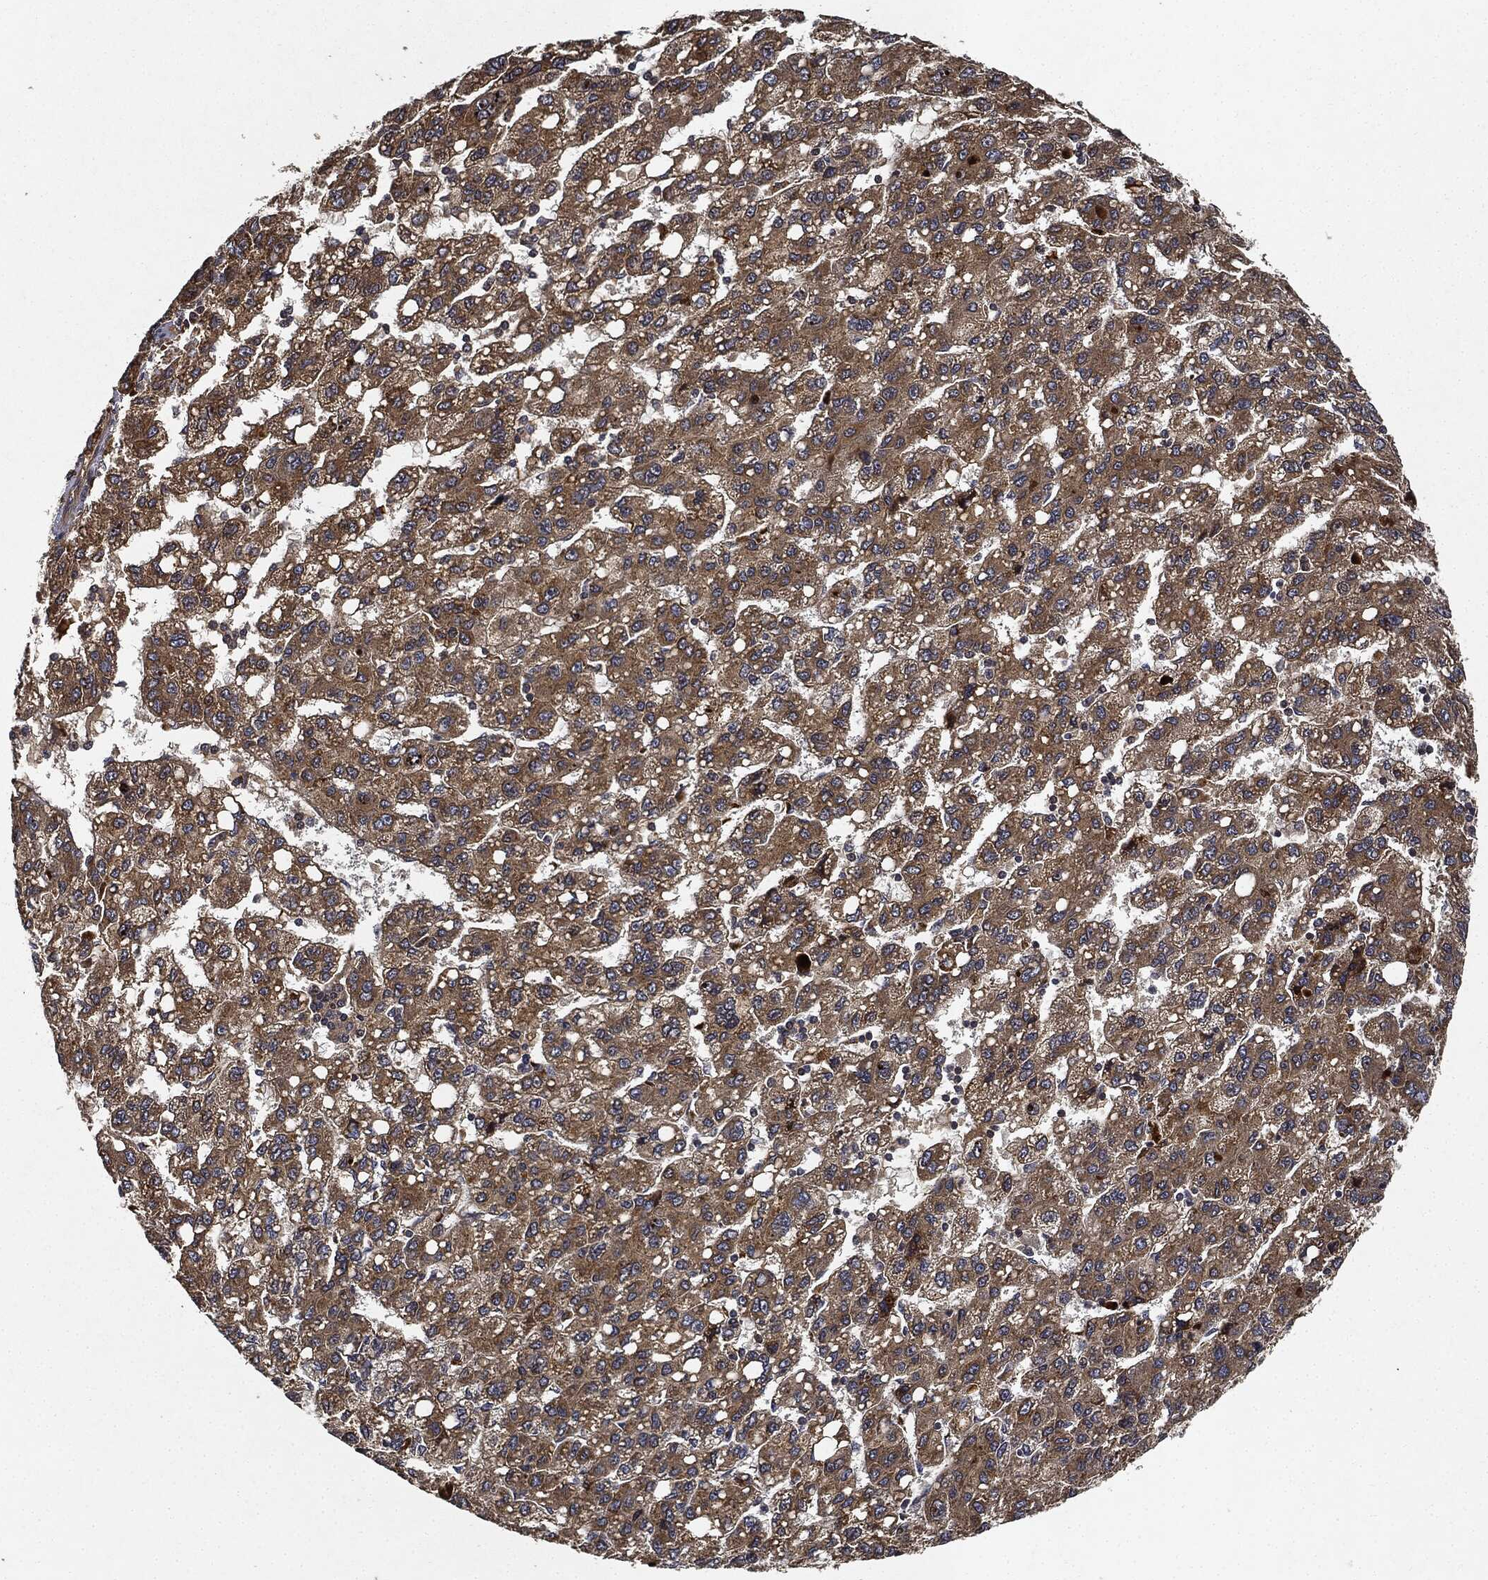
{"staining": {"intensity": "moderate", "quantity": ">75%", "location": "cytoplasmic/membranous"}, "tissue": "liver cancer", "cell_type": "Tumor cells", "image_type": "cancer", "snomed": [{"axis": "morphology", "description": "Carcinoma, Hepatocellular, NOS"}, {"axis": "topography", "description": "Liver"}], "caption": "Approximately >75% of tumor cells in human liver cancer reveal moderate cytoplasmic/membranous protein staining as visualized by brown immunohistochemical staining.", "gene": "MLST8", "patient": {"sex": "female", "age": 82}}